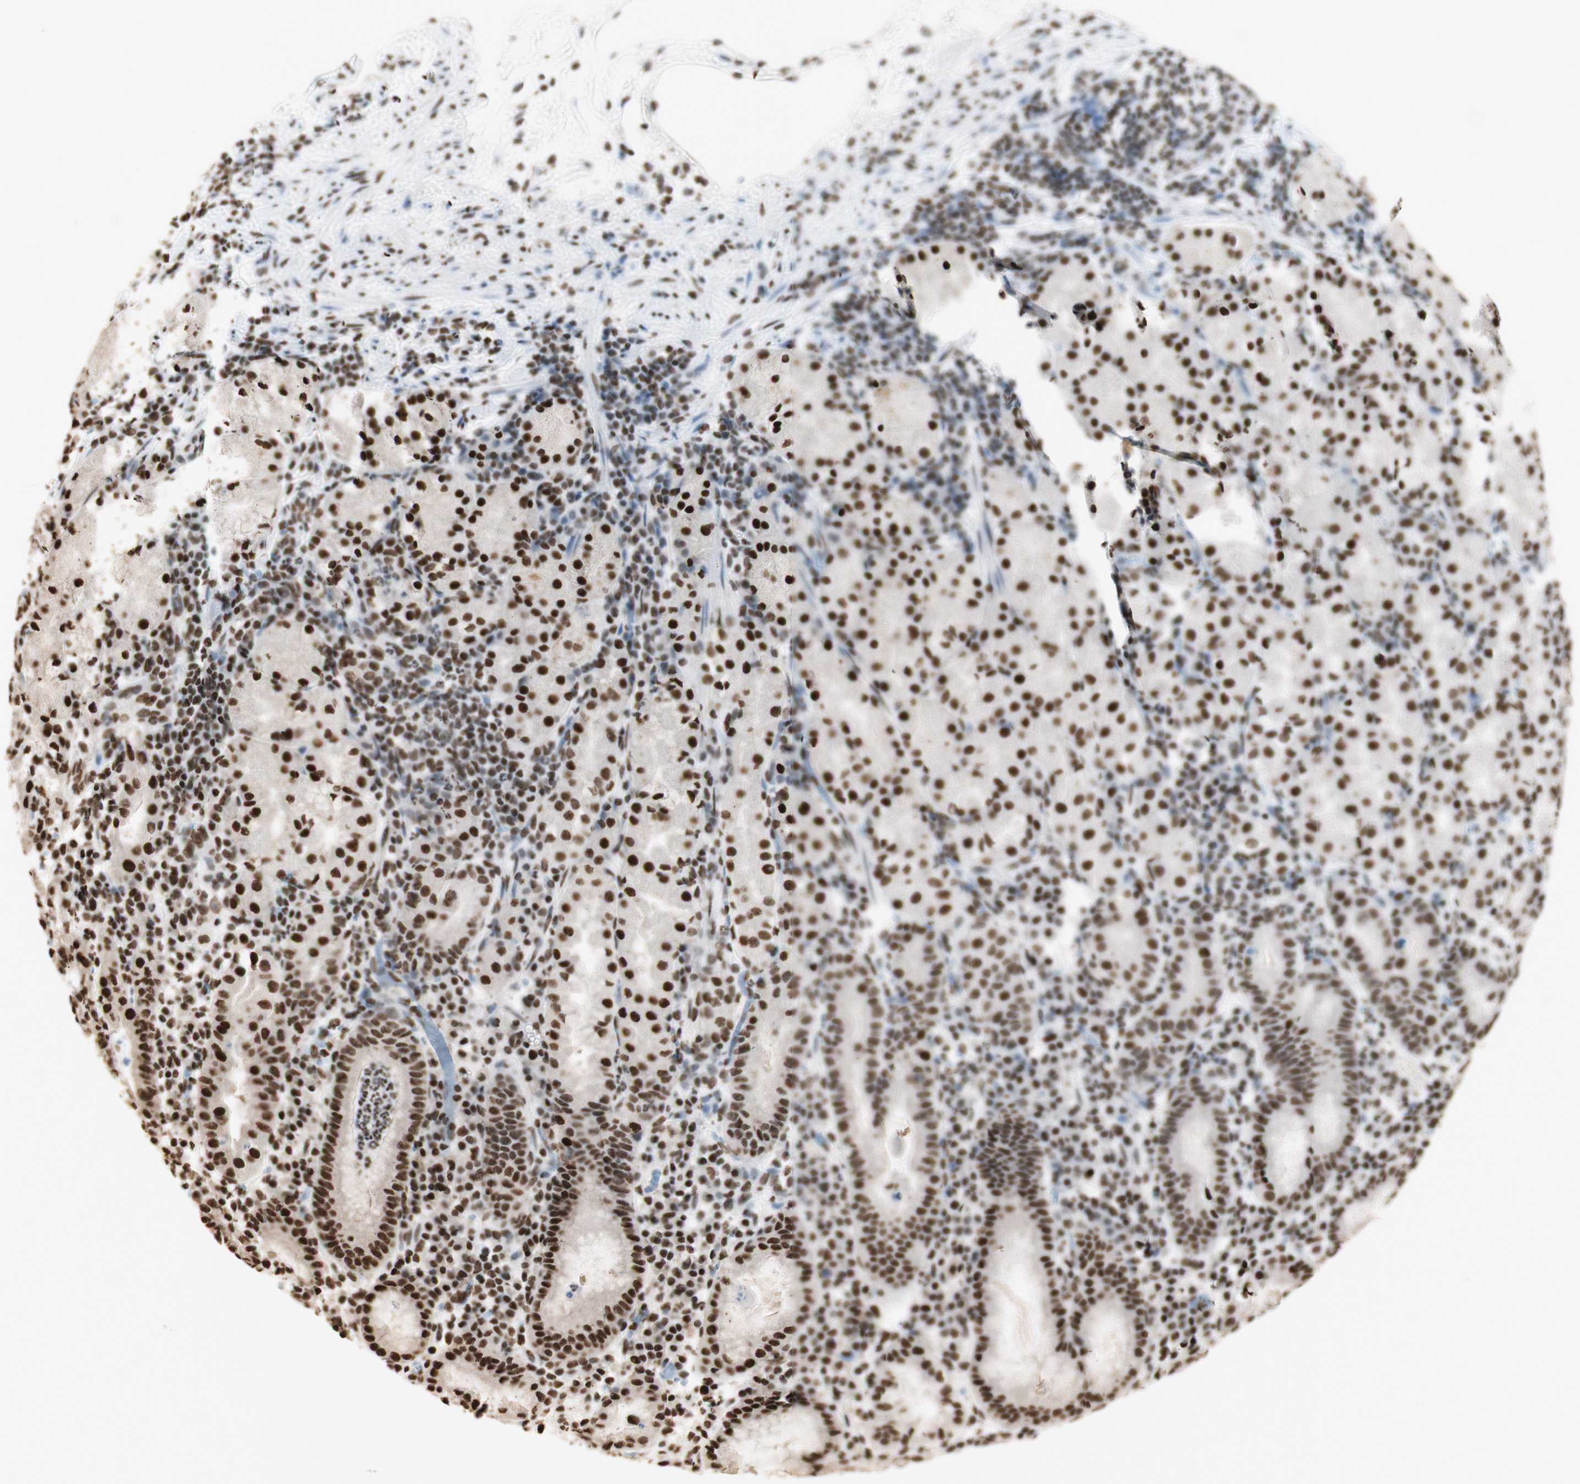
{"staining": {"intensity": "strong", "quantity": ">75%", "location": "nuclear"}, "tissue": "stomach", "cell_type": "Glandular cells", "image_type": "normal", "snomed": [{"axis": "morphology", "description": "Normal tissue, NOS"}, {"axis": "topography", "description": "Stomach"}, {"axis": "topography", "description": "Stomach, lower"}], "caption": "High-power microscopy captured an IHC micrograph of normal stomach, revealing strong nuclear positivity in approximately >75% of glandular cells.", "gene": "HNRNPA2B1", "patient": {"sex": "female", "age": 75}}